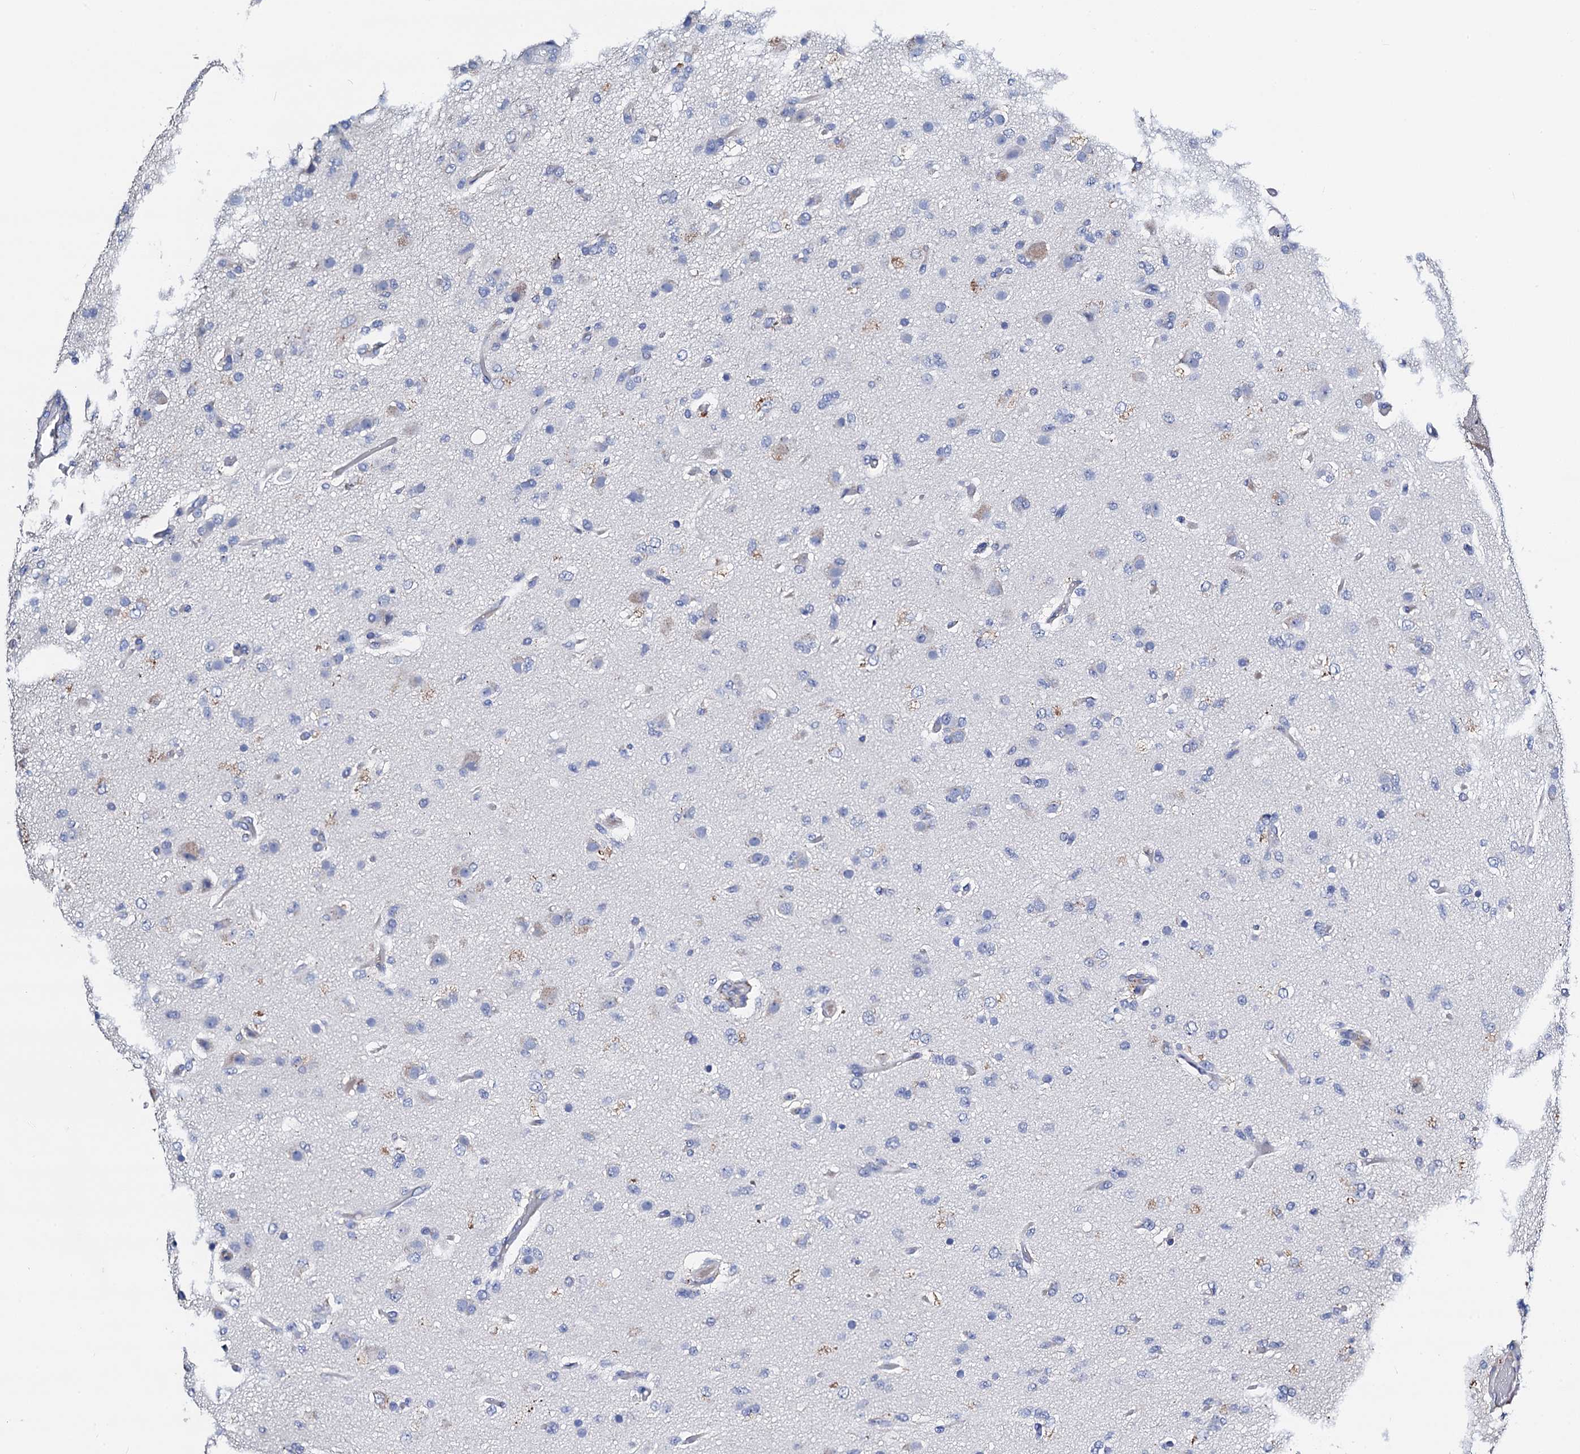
{"staining": {"intensity": "negative", "quantity": "none", "location": "none"}, "tissue": "glioma", "cell_type": "Tumor cells", "image_type": "cancer", "snomed": [{"axis": "morphology", "description": "Glioma, malignant, High grade"}, {"axis": "topography", "description": "Brain"}], "caption": "Tumor cells are negative for brown protein staining in malignant glioma (high-grade).", "gene": "FREM3", "patient": {"sex": "female", "age": 74}}